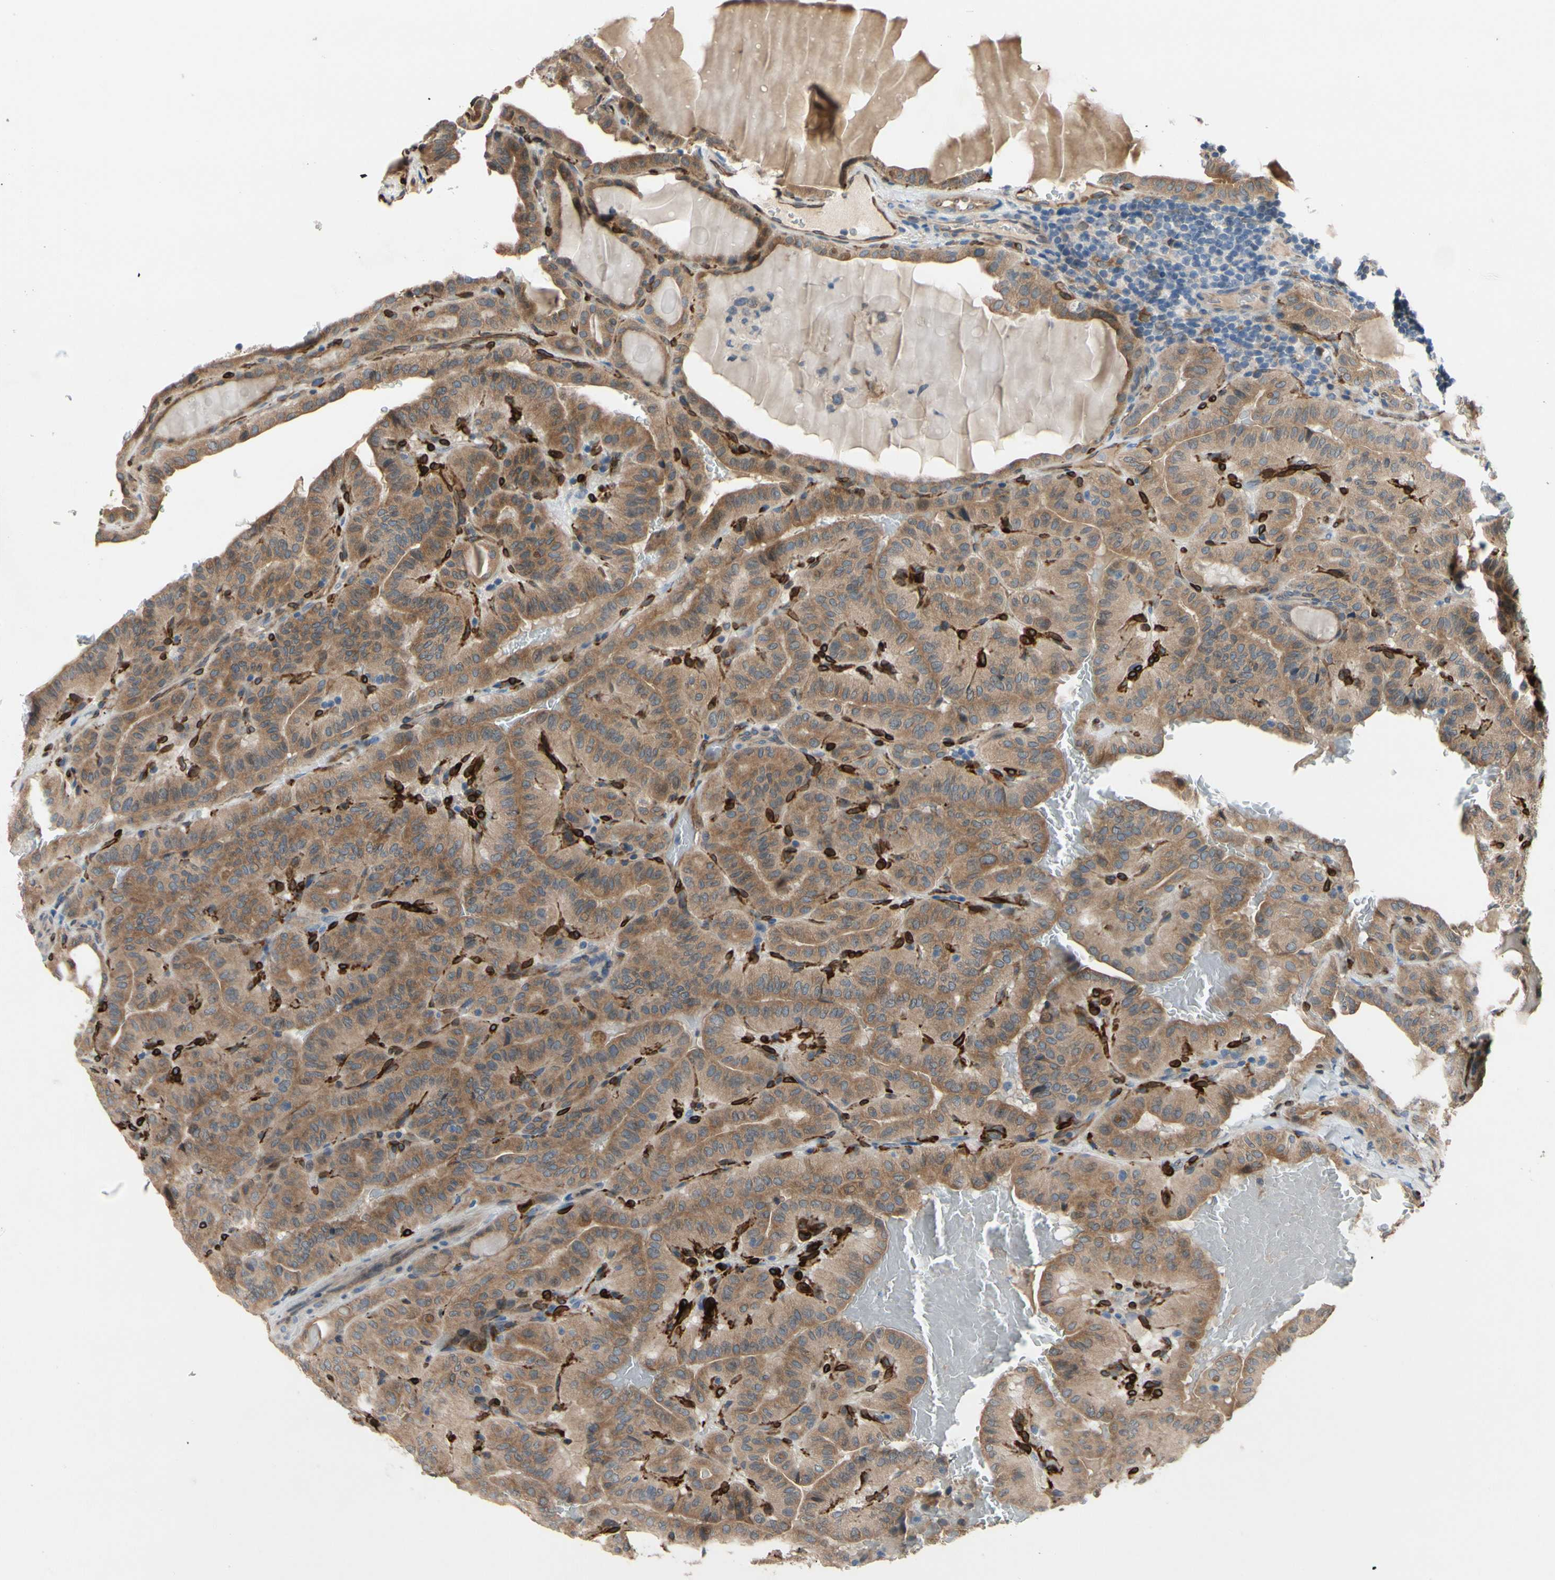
{"staining": {"intensity": "moderate", "quantity": ">75%", "location": "cytoplasmic/membranous"}, "tissue": "thyroid cancer", "cell_type": "Tumor cells", "image_type": "cancer", "snomed": [{"axis": "morphology", "description": "Papillary adenocarcinoma, NOS"}, {"axis": "topography", "description": "Thyroid gland"}], "caption": "Thyroid cancer stained with immunohistochemistry (IHC) demonstrates moderate cytoplasmic/membranous expression in approximately >75% of tumor cells.", "gene": "PRXL2A", "patient": {"sex": "male", "age": 77}}